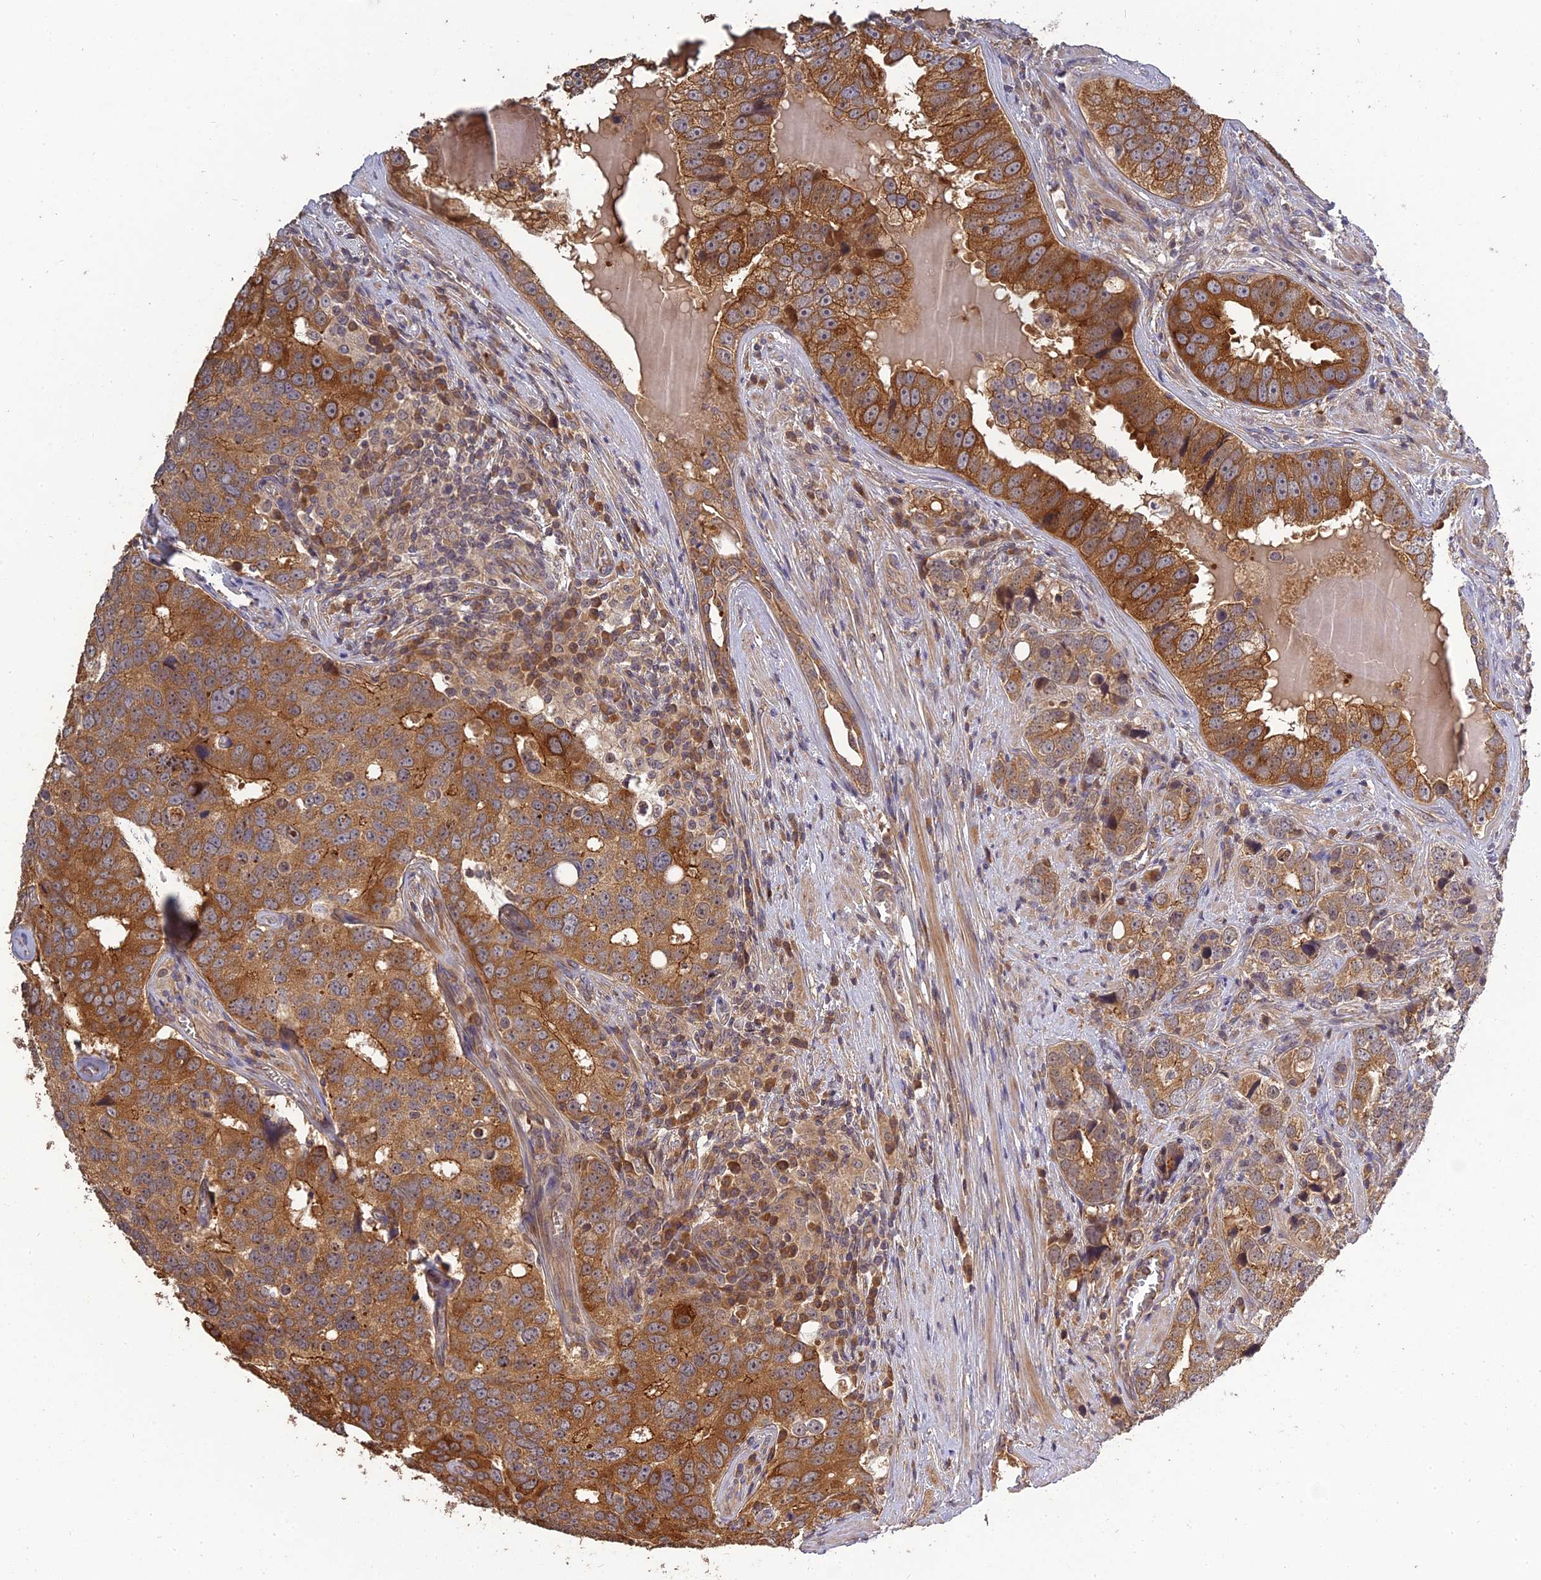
{"staining": {"intensity": "strong", "quantity": ">75%", "location": "cytoplasmic/membranous"}, "tissue": "prostate cancer", "cell_type": "Tumor cells", "image_type": "cancer", "snomed": [{"axis": "morphology", "description": "Adenocarcinoma, High grade"}, {"axis": "topography", "description": "Prostate"}], "caption": "Immunohistochemical staining of human prostate adenocarcinoma (high-grade) demonstrates strong cytoplasmic/membranous protein staining in about >75% of tumor cells.", "gene": "ARHGAP40", "patient": {"sex": "male", "age": 71}}